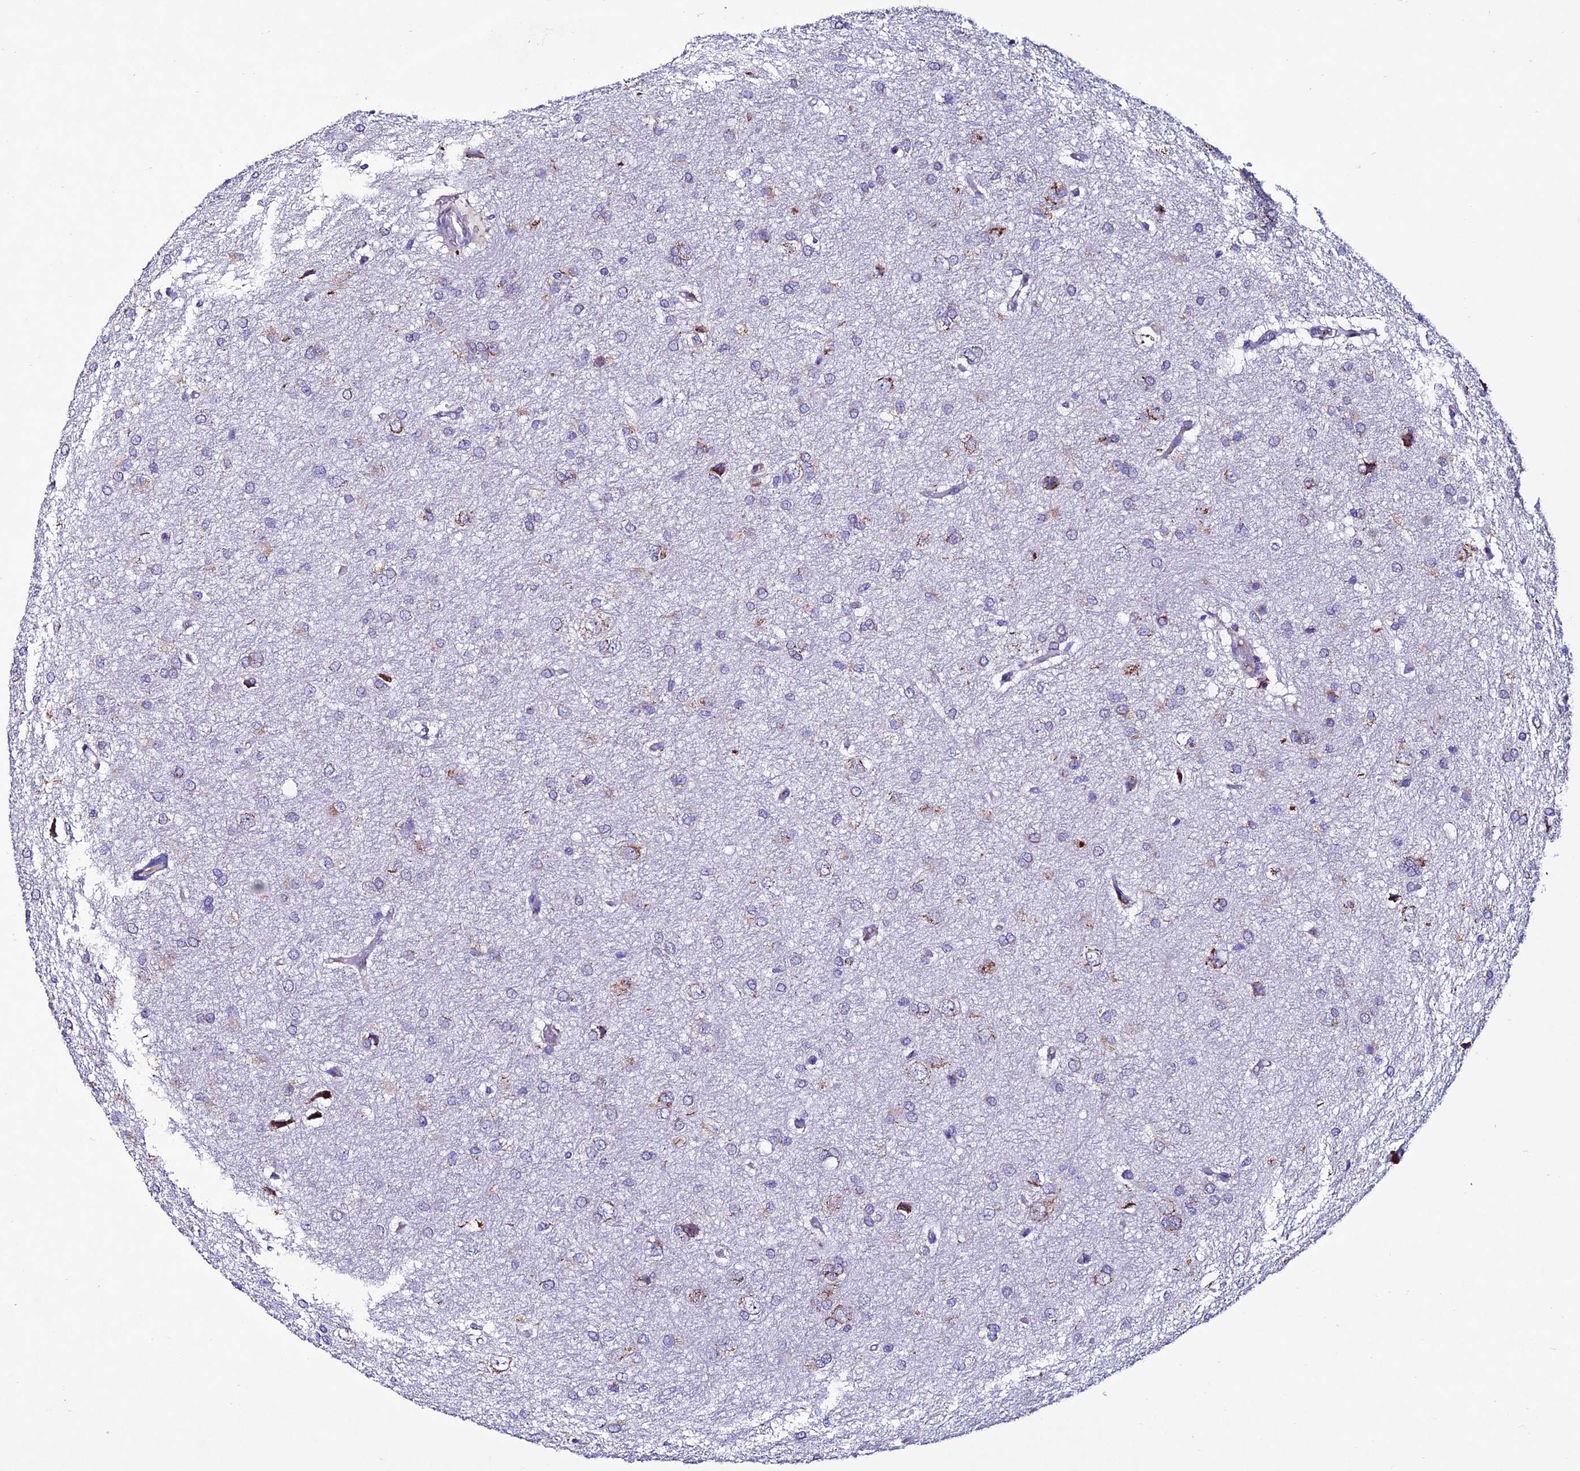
{"staining": {"intensity": "moderate", "quantity": "<25%", "location": "cytoplasmic/membranous"}, "tissue": "glioma", "cell_type": "Tumor cells", "image_type": "cancer", "snomed": [{"axis": "morphology", "description": "Glioma, malignant, High grade"}, {"axis": "topography", "description": "Brain"}], "caption": "Human malignant high-grade glioma stained with a protein marker displays moderate staining in tumor cells.", "gene": "OR51Q1", "patient": {"sex": "female", "age": 50}}